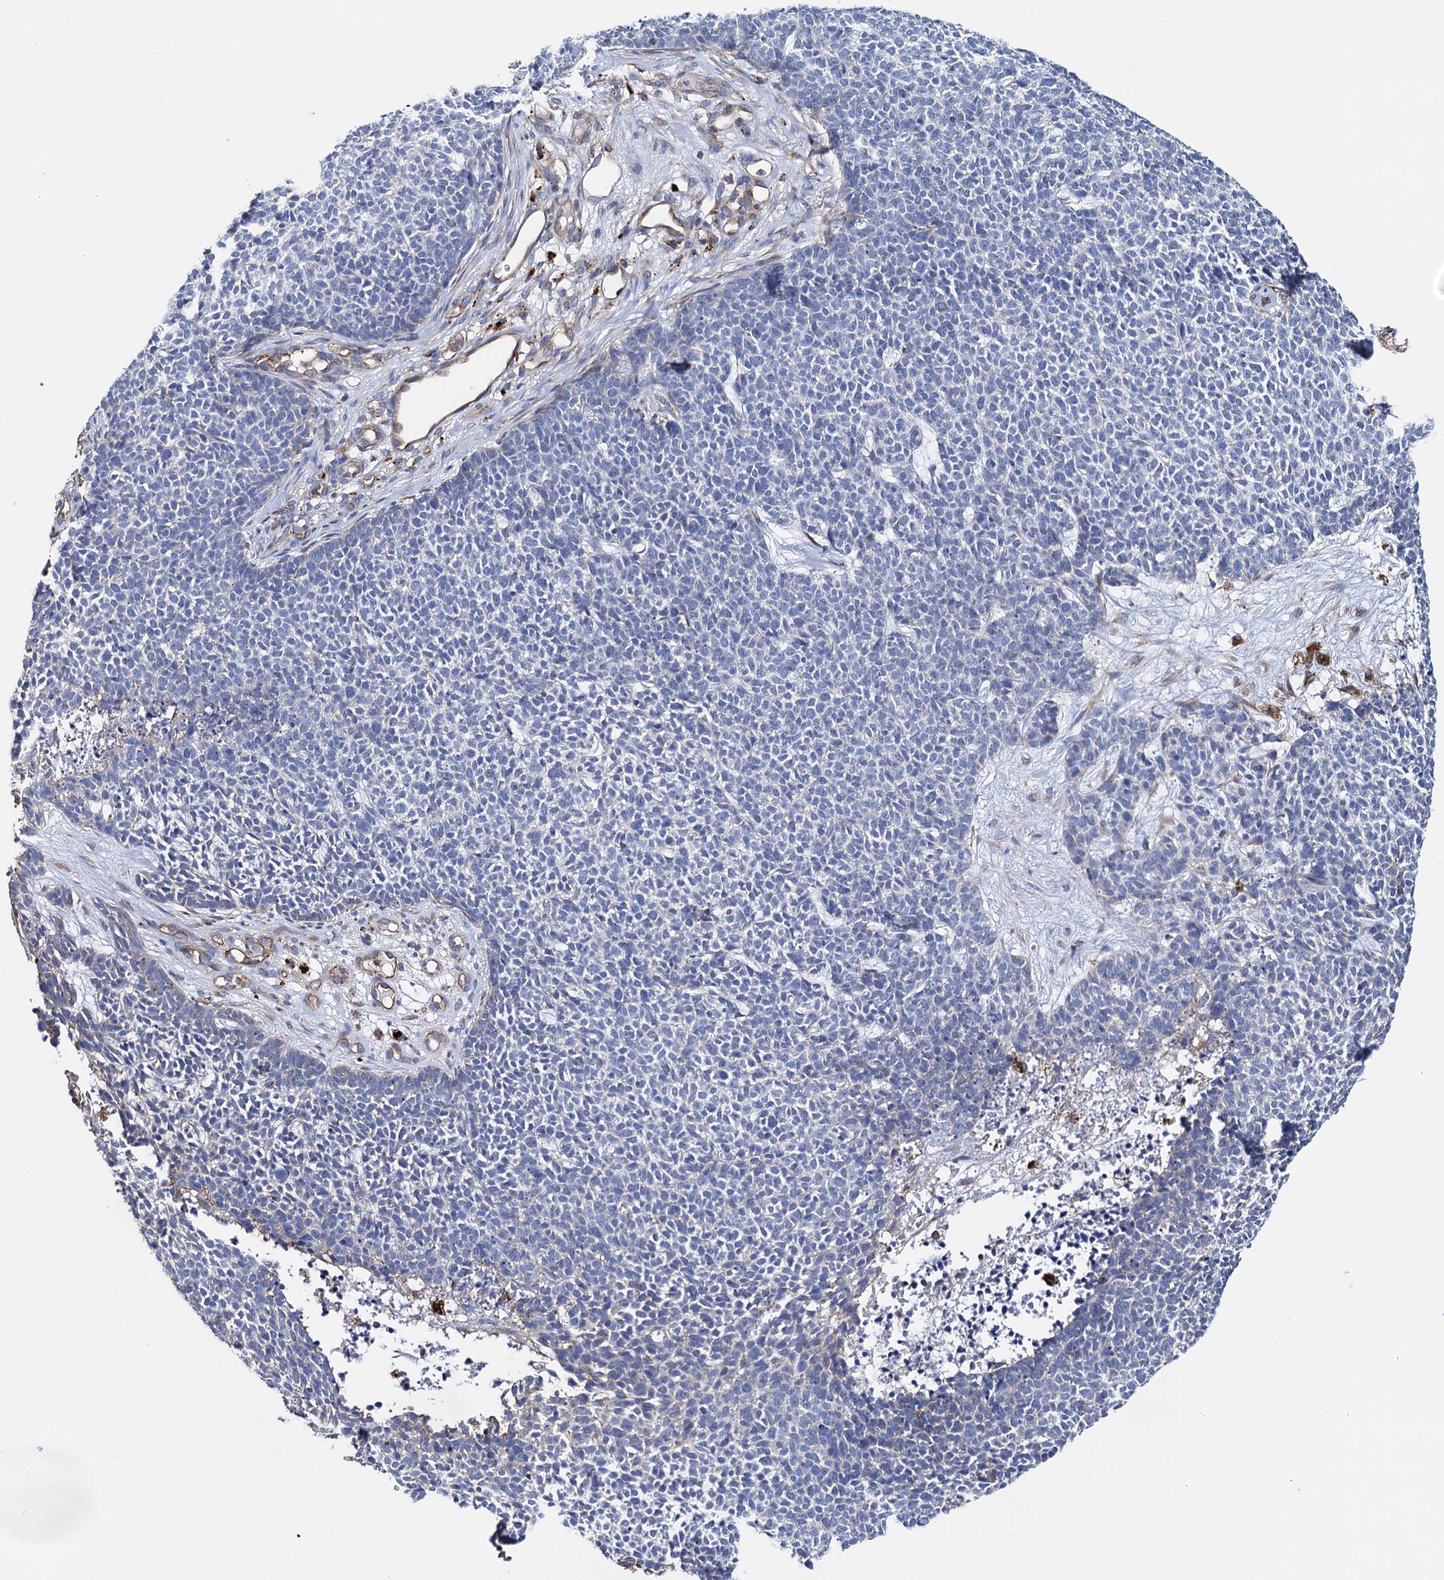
{"staining": {"intensity": "weak", "quantity": "<25%", "location": "cytoplasmic/membranous"}, "tissue": "skin cancer", "cell_type": "Tumor cells", "image_type": "cancer", "snomed": [{"axis": "morphology", "description": "Basal cell carcinoma"}, {"axis": "topography", "description": "Skin"}], "caption": "DAB (3,3'-diaminobenzidine) immunohistochemical staining of skin cancer demonstrates no significant positivity in tumor cells.", "gene": "SCPEP1", "patient": {"sex": "female", "age": 84}}